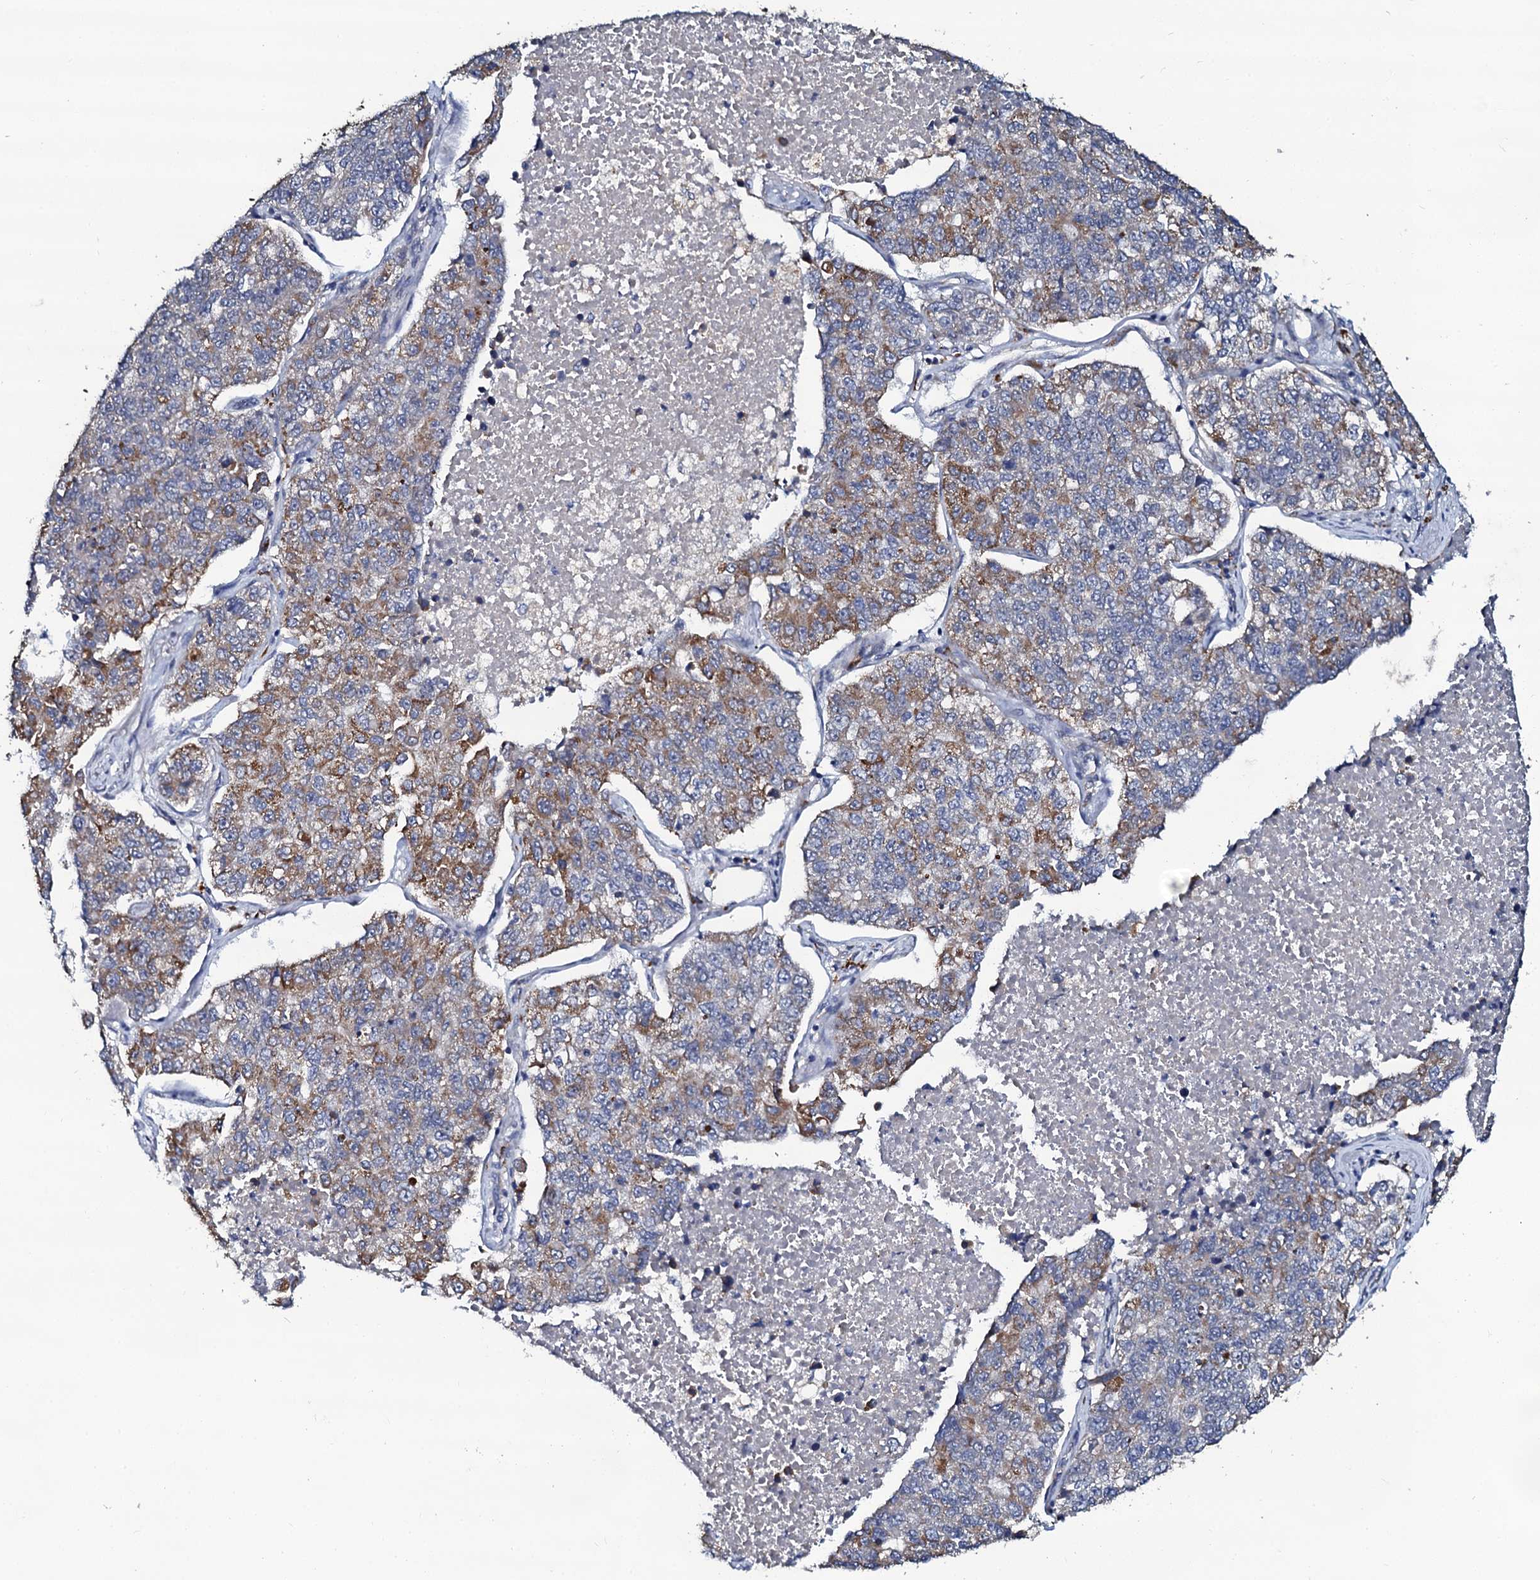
{"staining": {"intensity": "moderate", "quantity": "<25%", "location": "cytoplasmic/membranous"}, "tissue": "lung cancer", "cell_type": "Tumor cells", "image_type": "cancer", "snomed": [{"axis": "morphology", "description": "Adenocarcinoma, NOS"}, {"axis": "topography", "description": "Lung"}], "caption": "Immunohistochemistry (IHC) image of human lung cancer (adenocarcinoma) stained for a protein (brown), which exhibits low levels of moderate cytoplasmic/membranous positivity in approximately <25% of tumor cells.", "gene": "GLCE", "patient": {"sex": "male", "age": 49}}